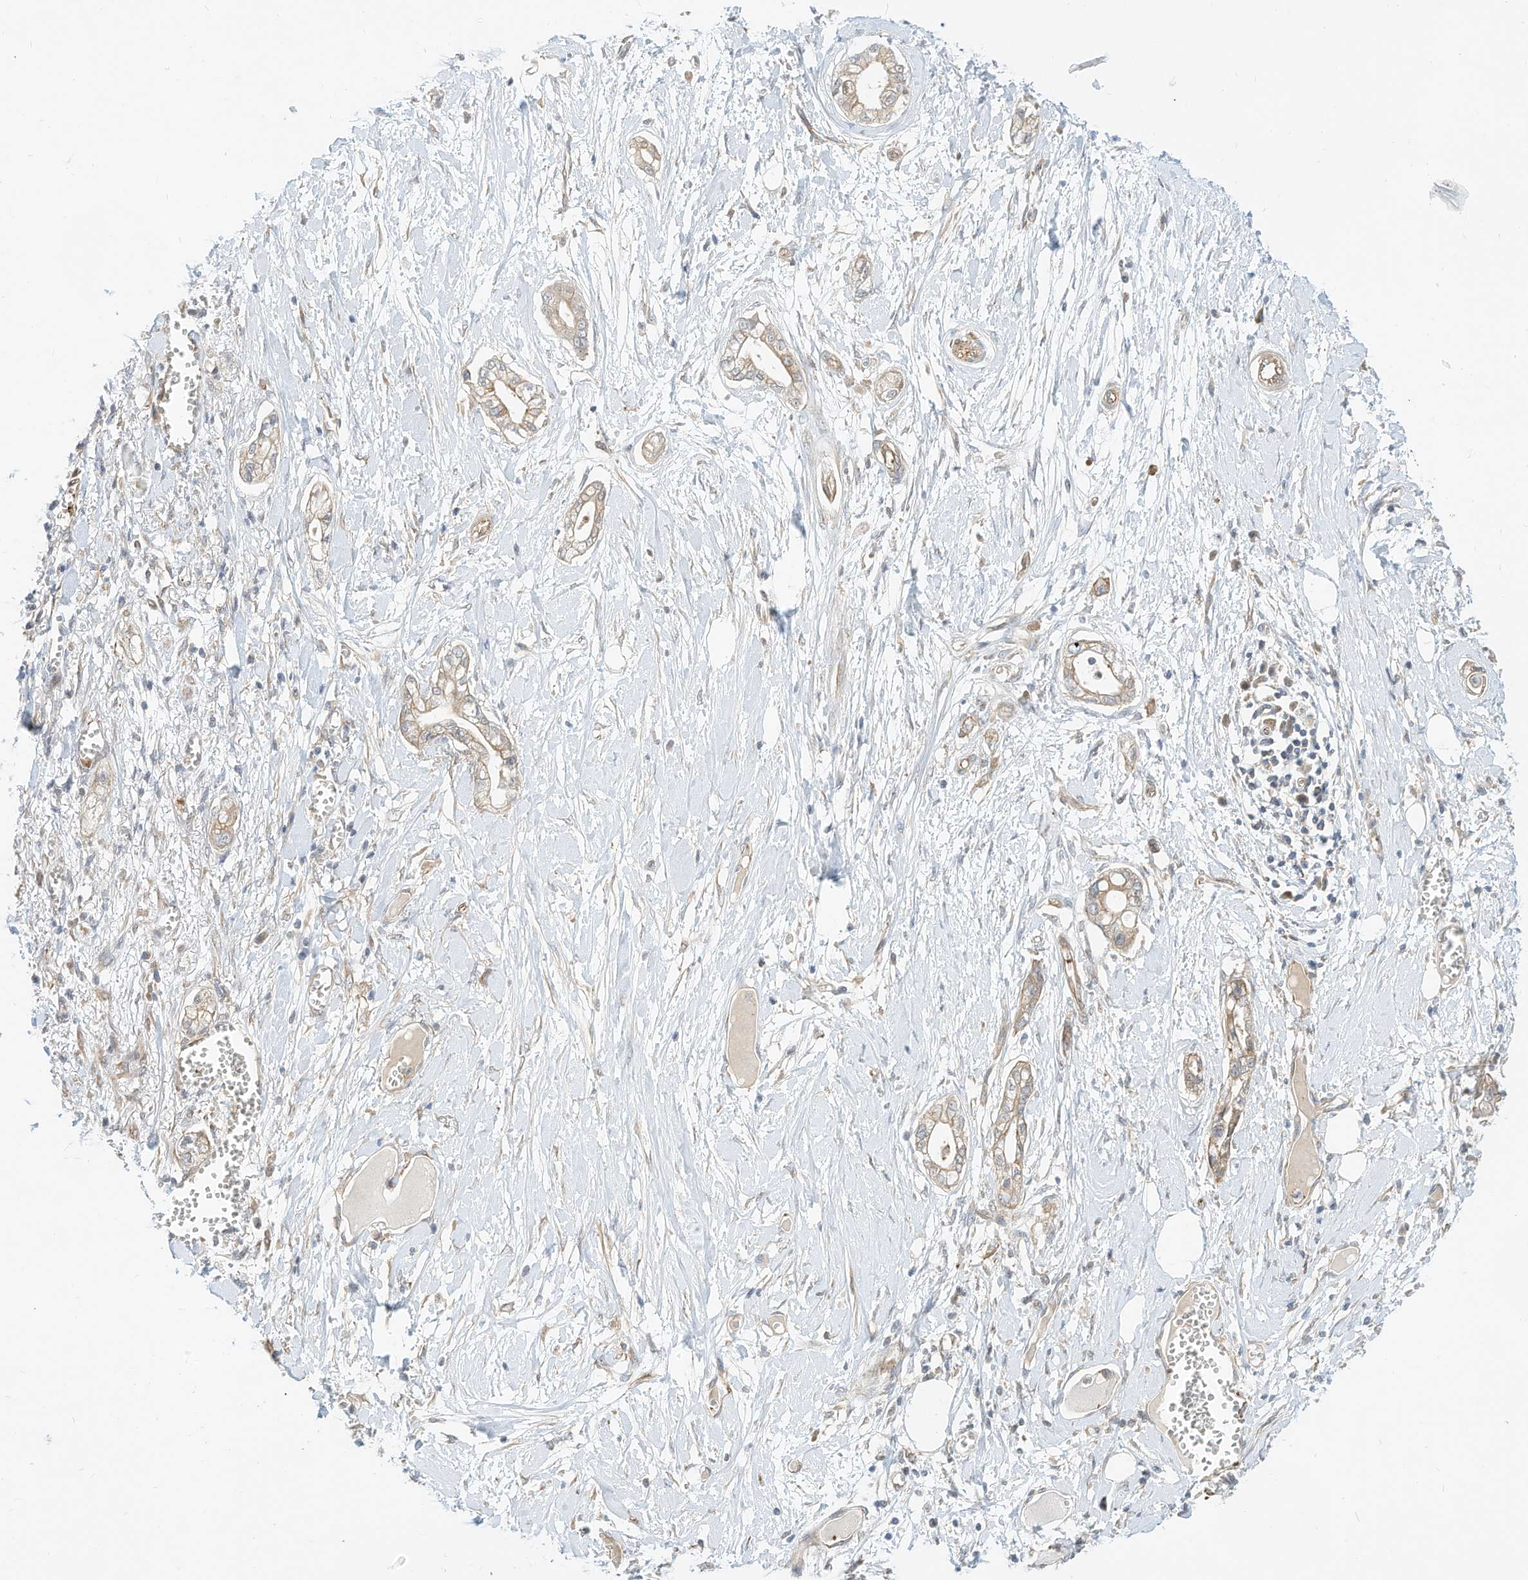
{"staining": {"intensity": "weak", "quantity": "<25%", "location": "cytoplasmic/membranous"}, "tissue": "pancreatic cancer", "cell_type": "Tumor cells", "image_type": "cancer", "snomed": [{"axis": "morphology", "description": "Adenocarcinoma, NOS"}, {"axis": "topography", "description": "Pancreas"}], "caption": "Immunohistochemistry (IHC) photomicrograph of pancreatic cancer stained for a protein (brown), which demonstrates no expression in tumor cells.", "gene": "OFD1", "patient": {"sex": "male", "age": 68}}